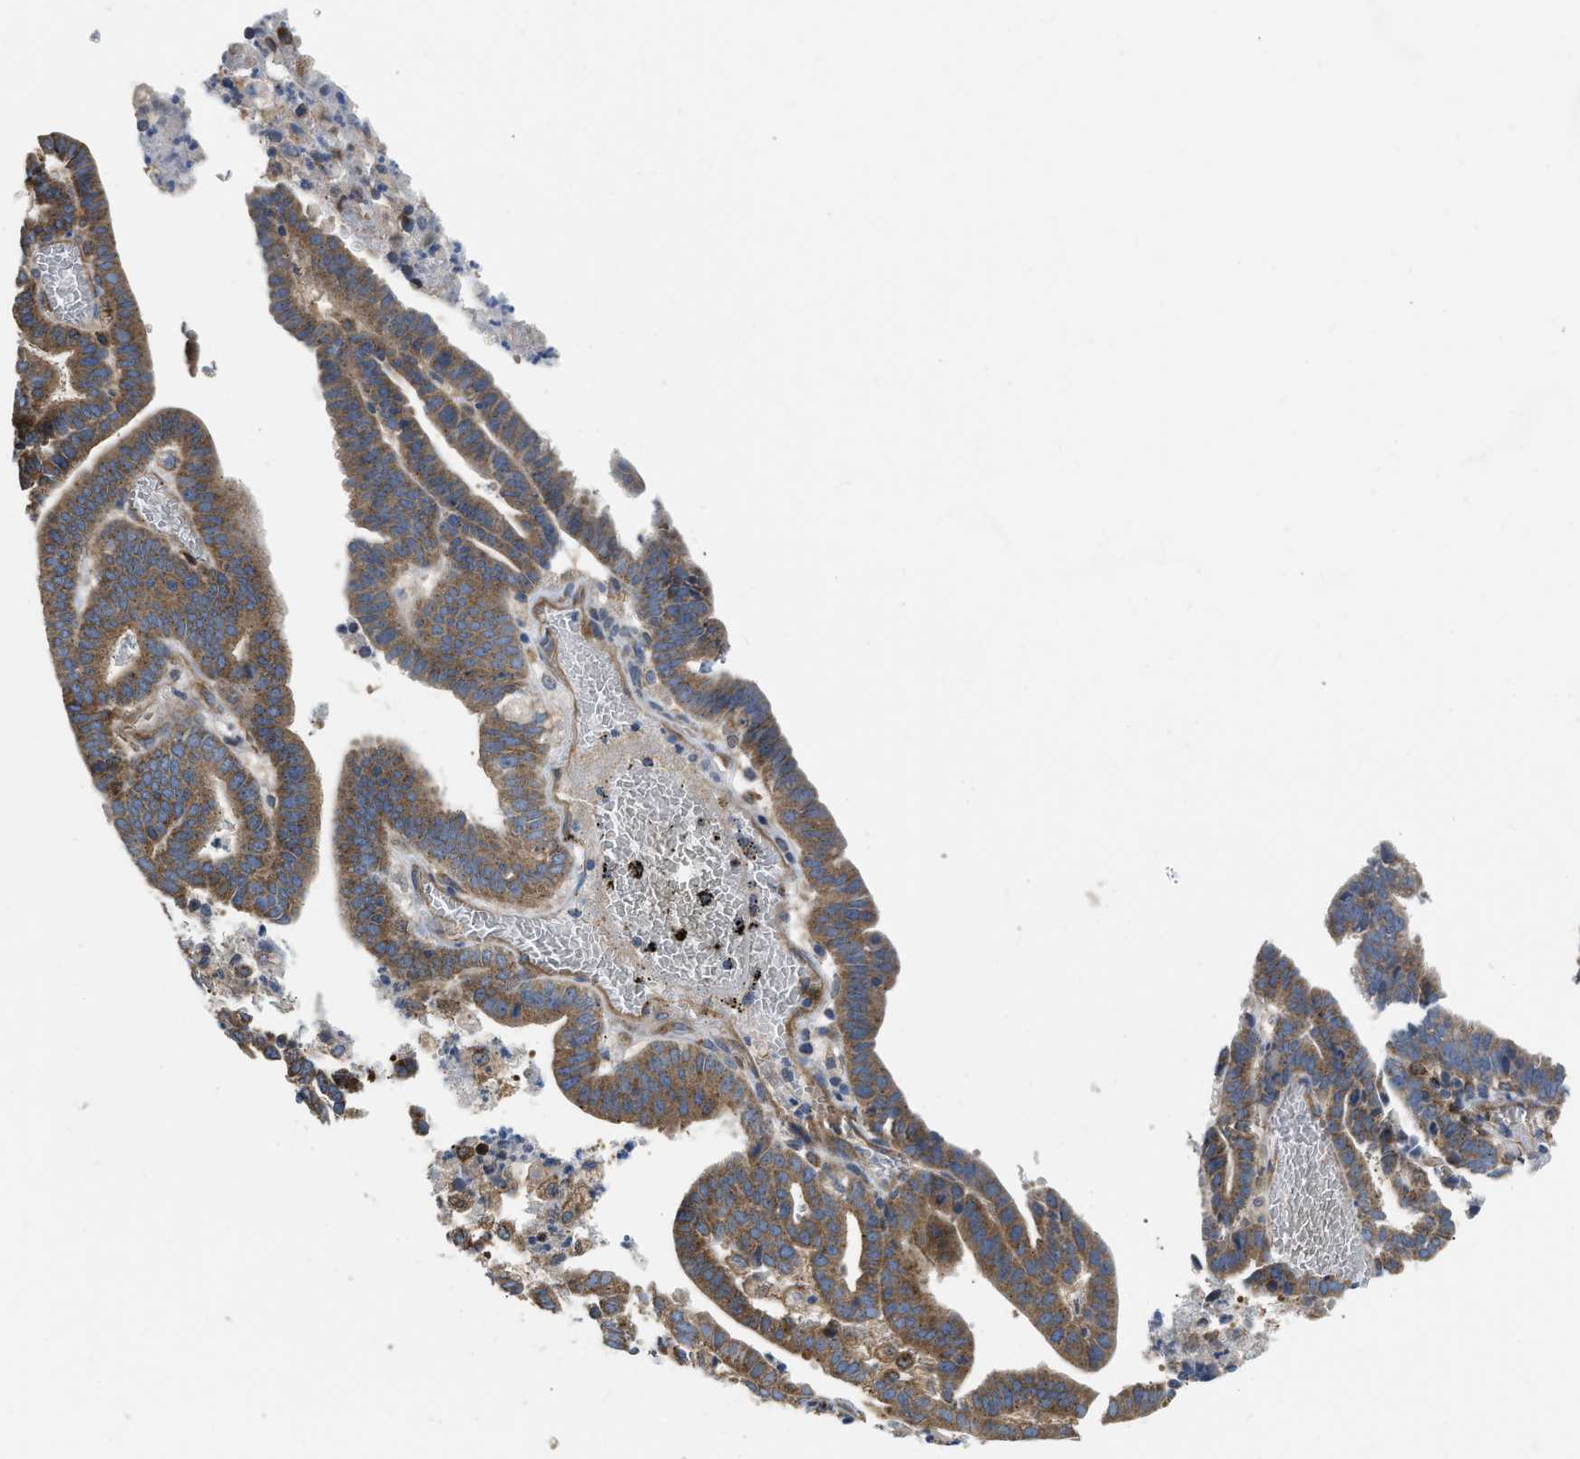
{"staining": {"intensity": "moderate", "quantity": "25%-75%", "location": "cytoplasmic/membranous"}, "tissue": "endometrial cancer", "cell_type": "Tumor cells", "image_type": "cancer", "snomed": [{"axis": "morphology", "description": "Adenocarcinoma, NOS"}, {"axis": "topography", "description": "Uterus"}], "caption": "Immunohistochemistry (DAB) staining of human endometrial cancer (adenocarcinoma) displays moderate cytoplasmic/membranous protein positivity in about 25%-75% of tumor cells.", "gene": "FLNB", "patient": {"sex": "female", "age": 83}}